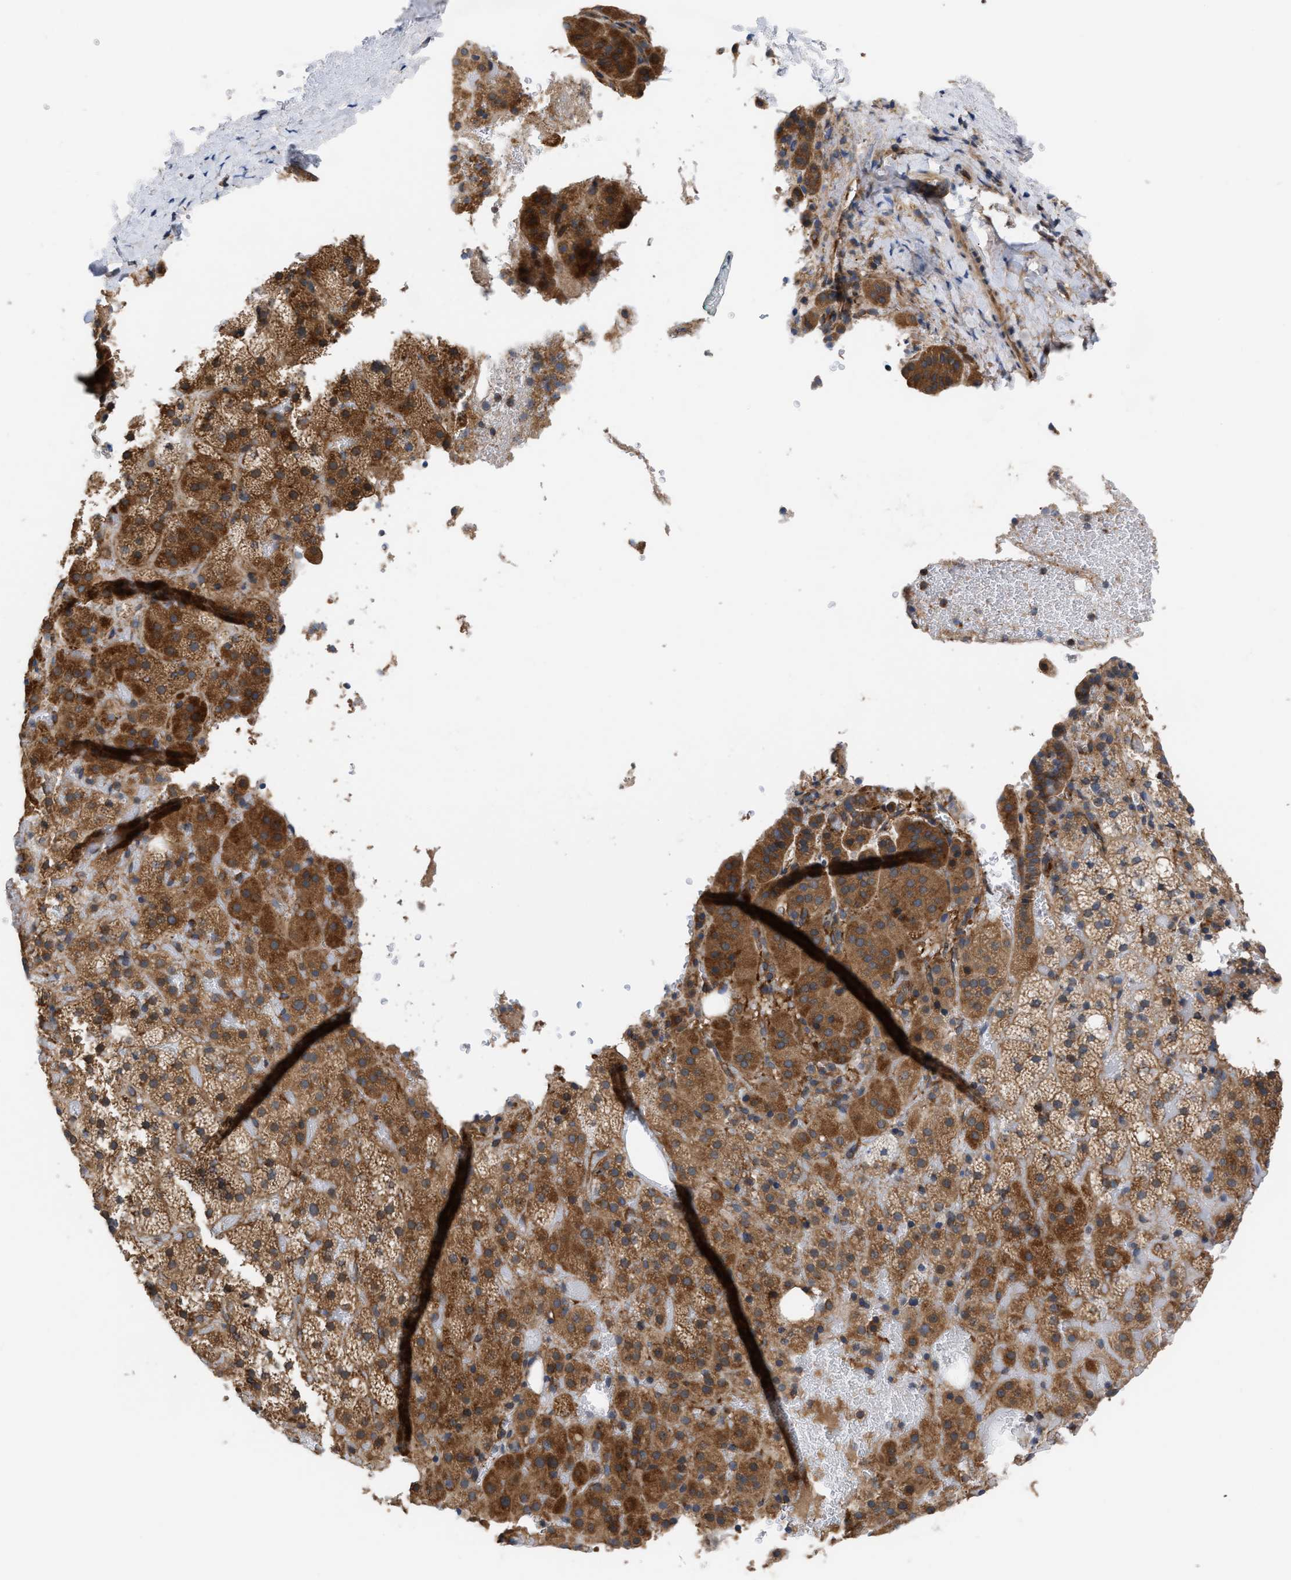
{"staining": {"intensity": "strong", "quantity": ">75%", "location": "cytoplasmic/membranous"}, "tissue": "adrenal gland", "cell_type": "Glandular cells", "image_type": "normal", "snomed": [{"axis": "morphology", "description": "Normal tissue, NOS"}, {"axis": "topography", "description": "Adrenal gland"}], "caption": "High-power microscopy captured an immunohistochemistry (IHC) micrograph of normal adrenal gland, revealing strong cytoplasmic/membranous expression in about >75% of glandular cells.", "gene": "LAPTM4B", "patient": {"sex": "female", "age": 59}}